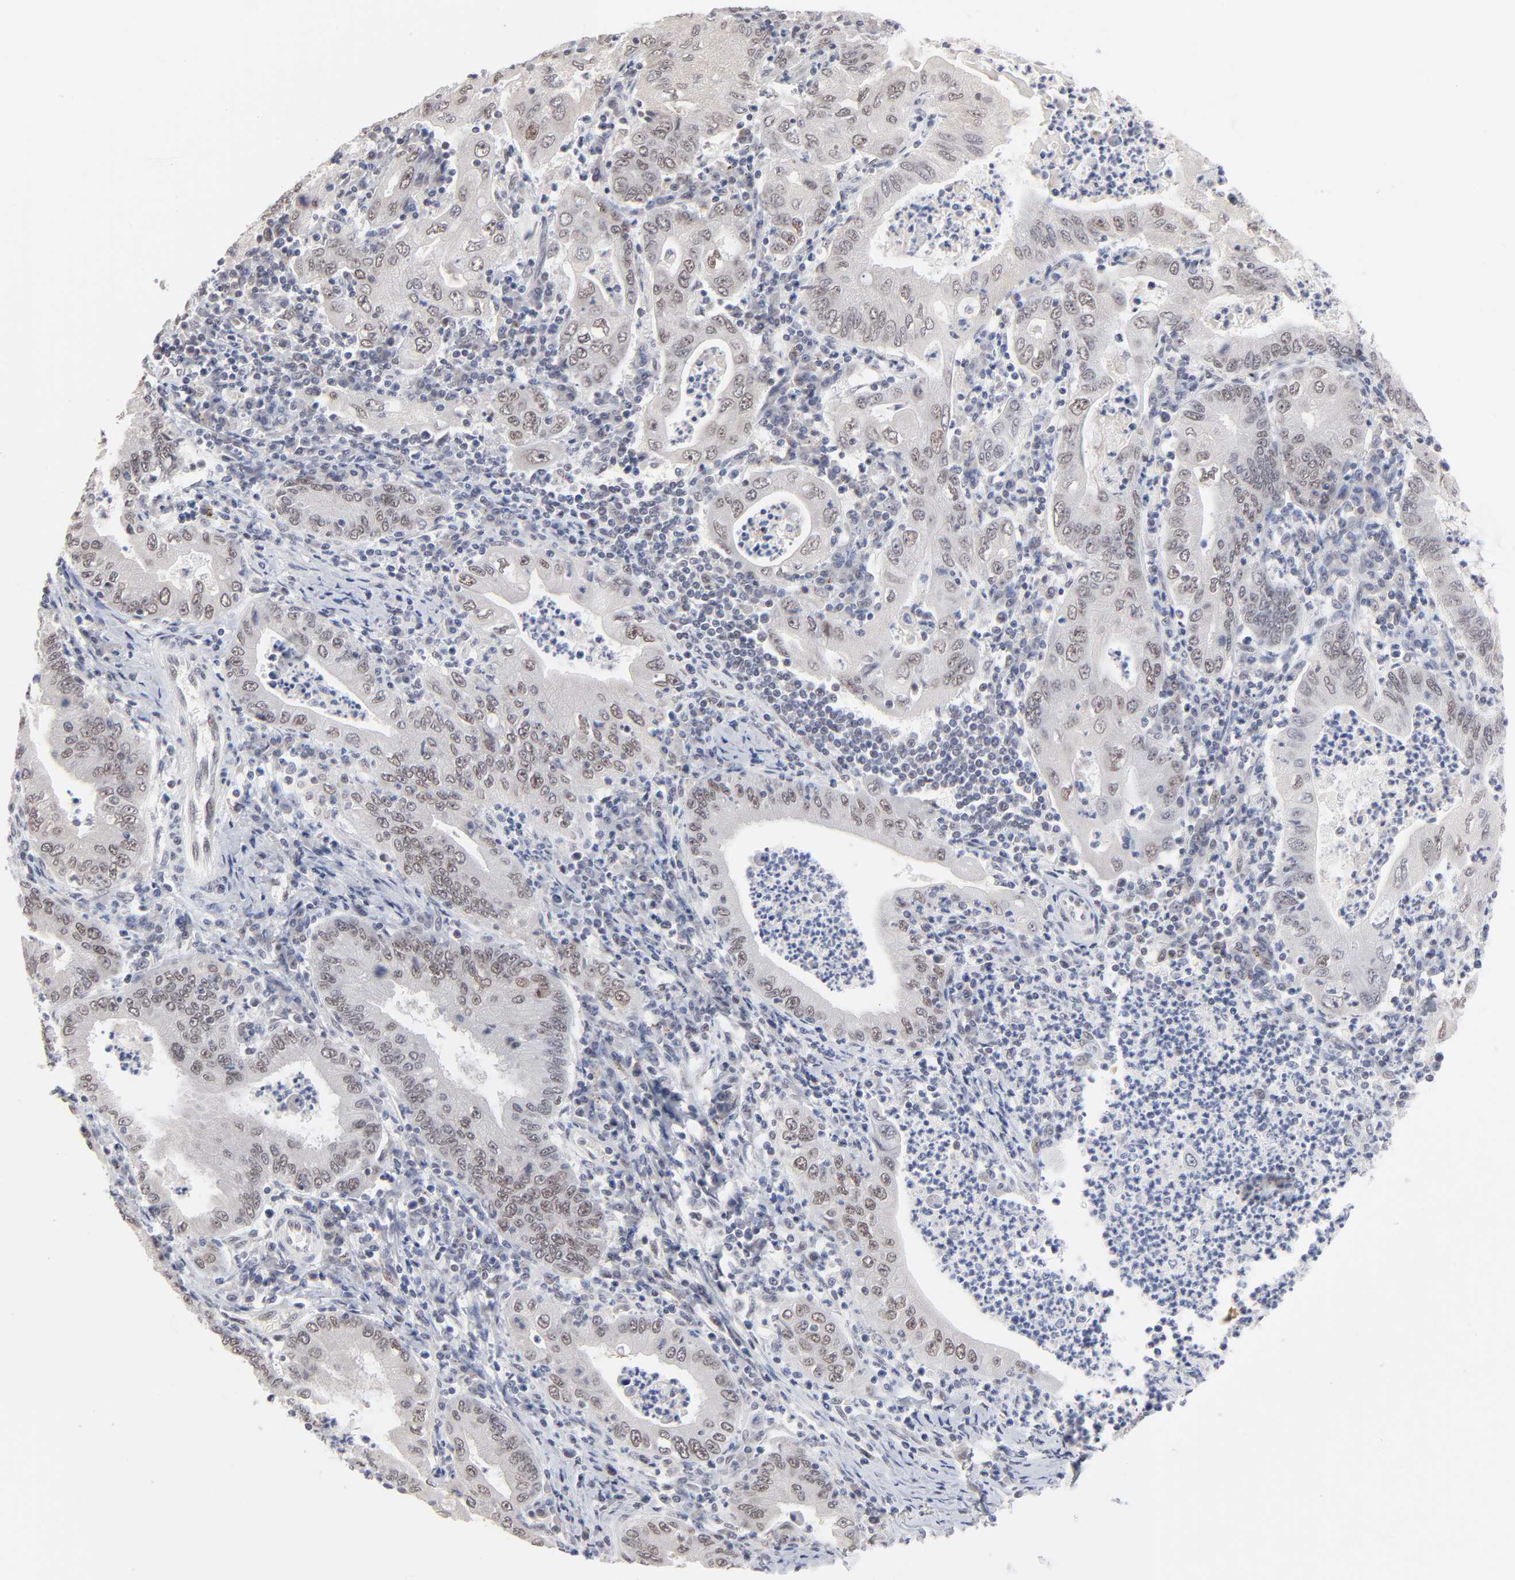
{"staining": {"intensity": "weak", "quantity": "25%-75%", "location": "nuclear"}, "tissue": "stomach cancer", "cell_type": "Tumor cells", "image_type": "cancer", "snomed": [{"axis": "morphology", "description": "Normal tissue, NOS"}, {"axis": "morphology", "description": "Adenocarcinoma, NOS"}, {"axis": "topography", "description": "Esophagus"}, {"axis": "topography", "description": "Stomach, upper"}, {"axis": "topography", "description": "Peripheral nerve tissue"}], "caption": "Immunohistochemical staining of human stomach cancer displays weak nuclear protein expression in approximately 25%-75% of tumor cells. (DAB (3,3'-diaminobenzidine) = brown stain, brightfield microscopy at high magnification).", "gene": "MBIP", "patient": {"sex": "male", "age": 62}}